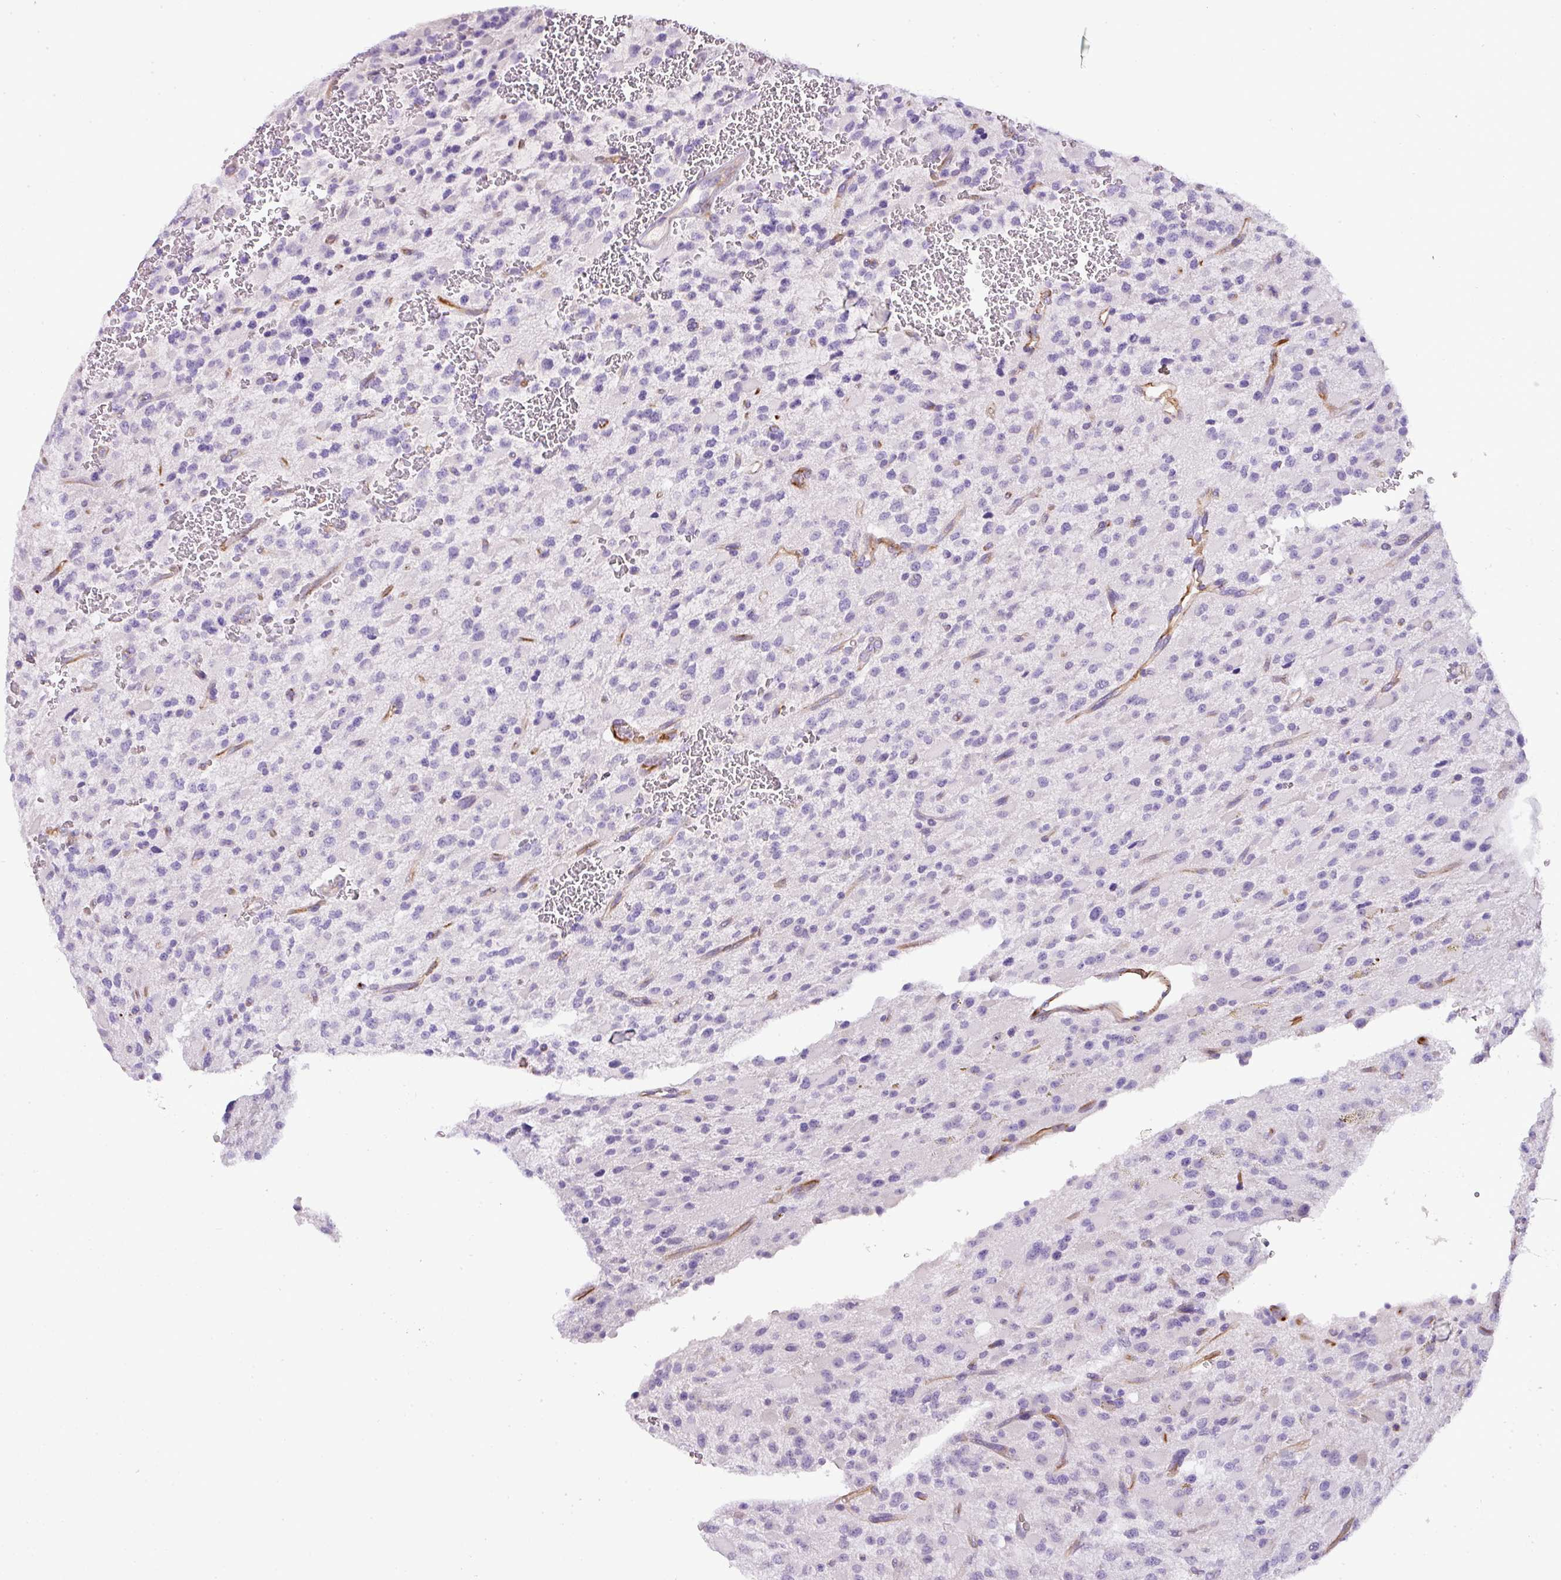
{"staining": {"intensity": "negative", "quantity": "none", "location": "none"}, "tissue": "glioma", "cell_type": "Tumor cells", "image_type": "cancer", "snomed": [{"axis": "morphology", "description": "Glioma, malignant, High grade"}, {"axis": "topography", "description": "Brain"}], "caption": "The image reveals no significant positivity in tumor cells of glioma.", "gene": "ENSG00000273748", "patient": {"sex": "male", "age": 34}}